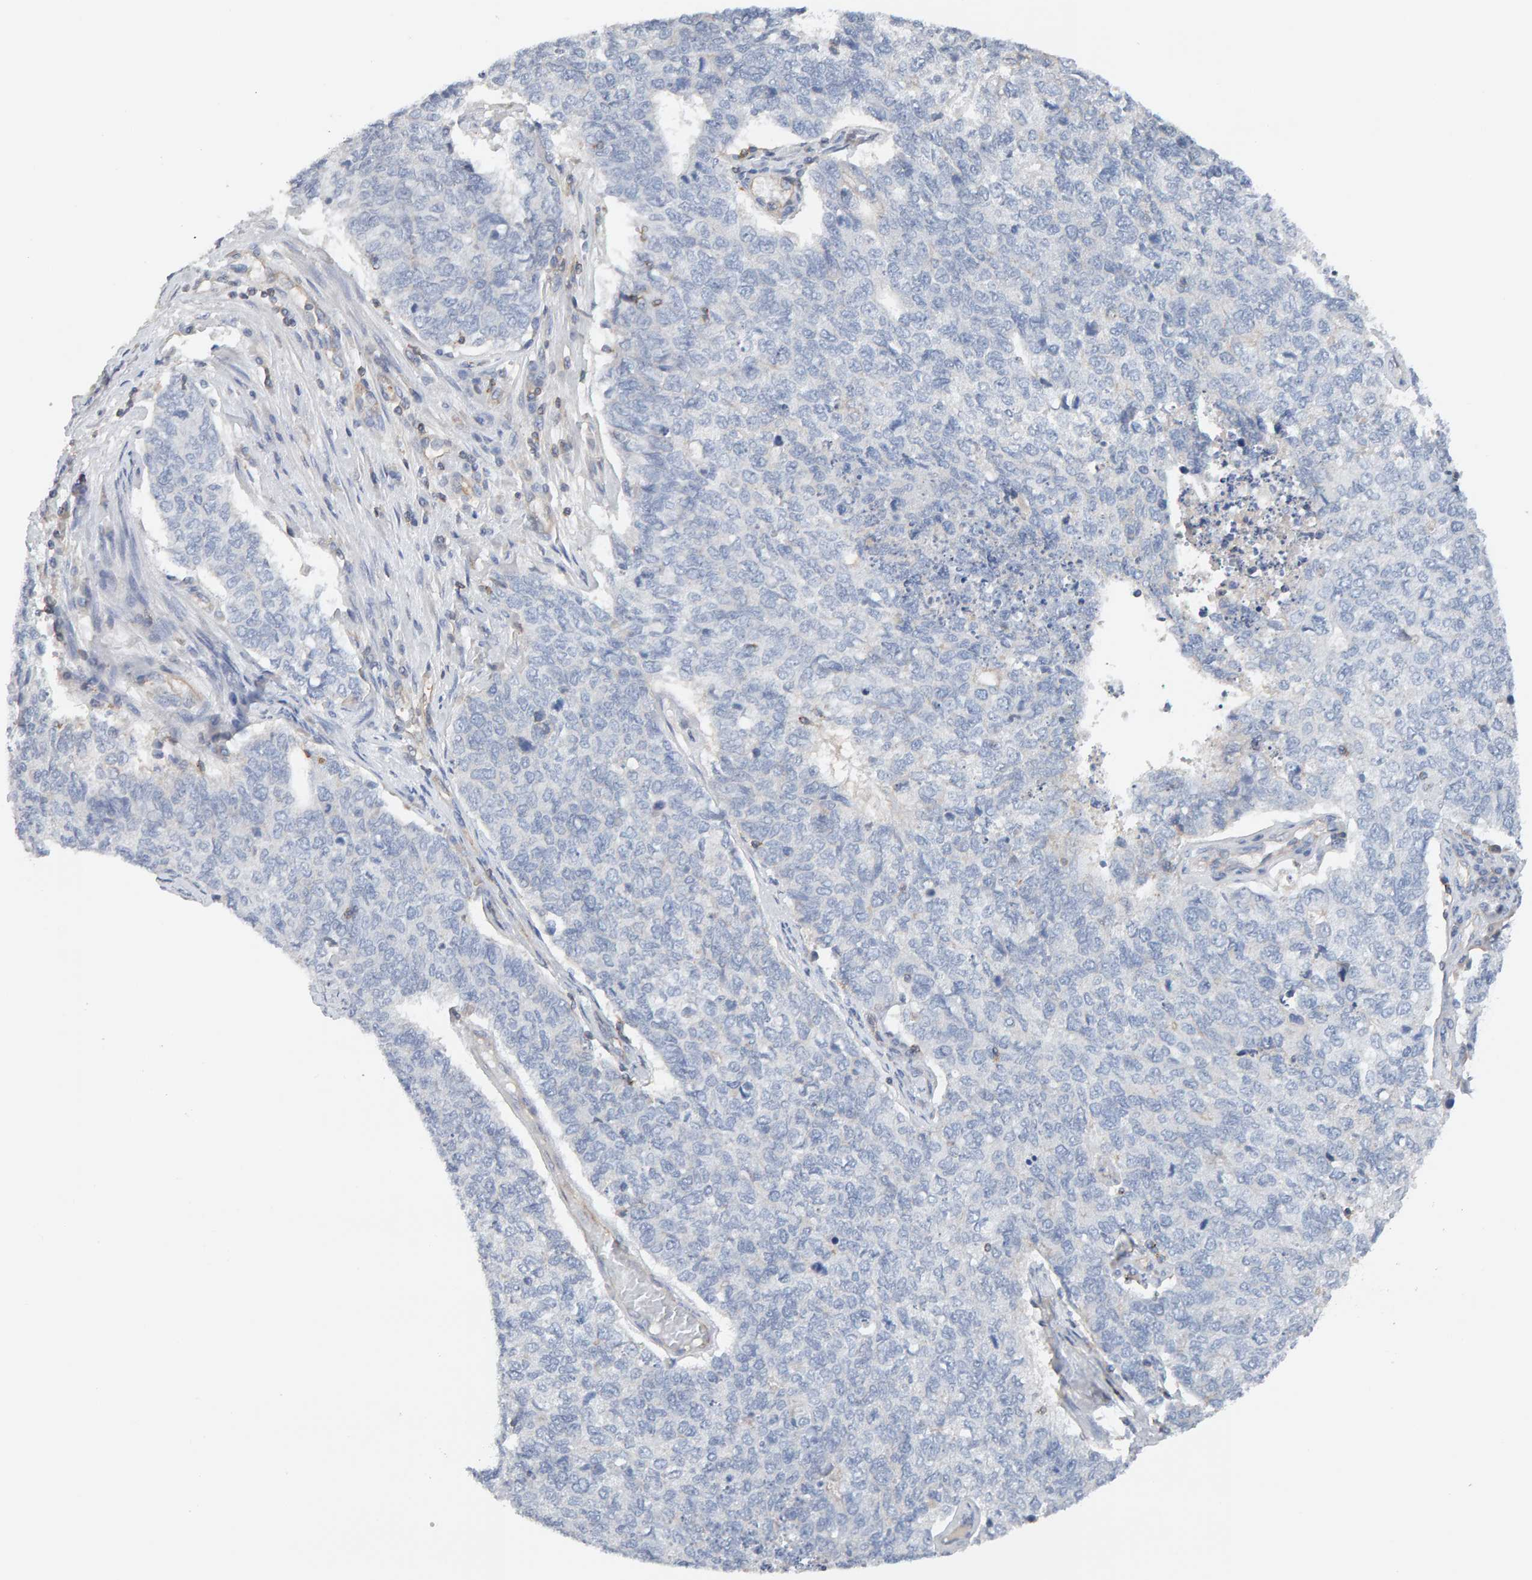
{"staining": {"intensity": "negative", "quantity": "none", "location": "none"}, "tissue": "cervical cancer", "cell_type": "Tumor cells", "image_type": "cancer", "snomed": [{"axis": "morphology", "description": "Squamous cell carcinoma, NOS"}, {"axis": "topography", "description": "Cervix"}], "caption": "Protein analysis of cervical squamous cell carcinoma shows no significant expression in tumor cells.", "gene": "FYN", "patient": {"sex": "female", "age": 63}}